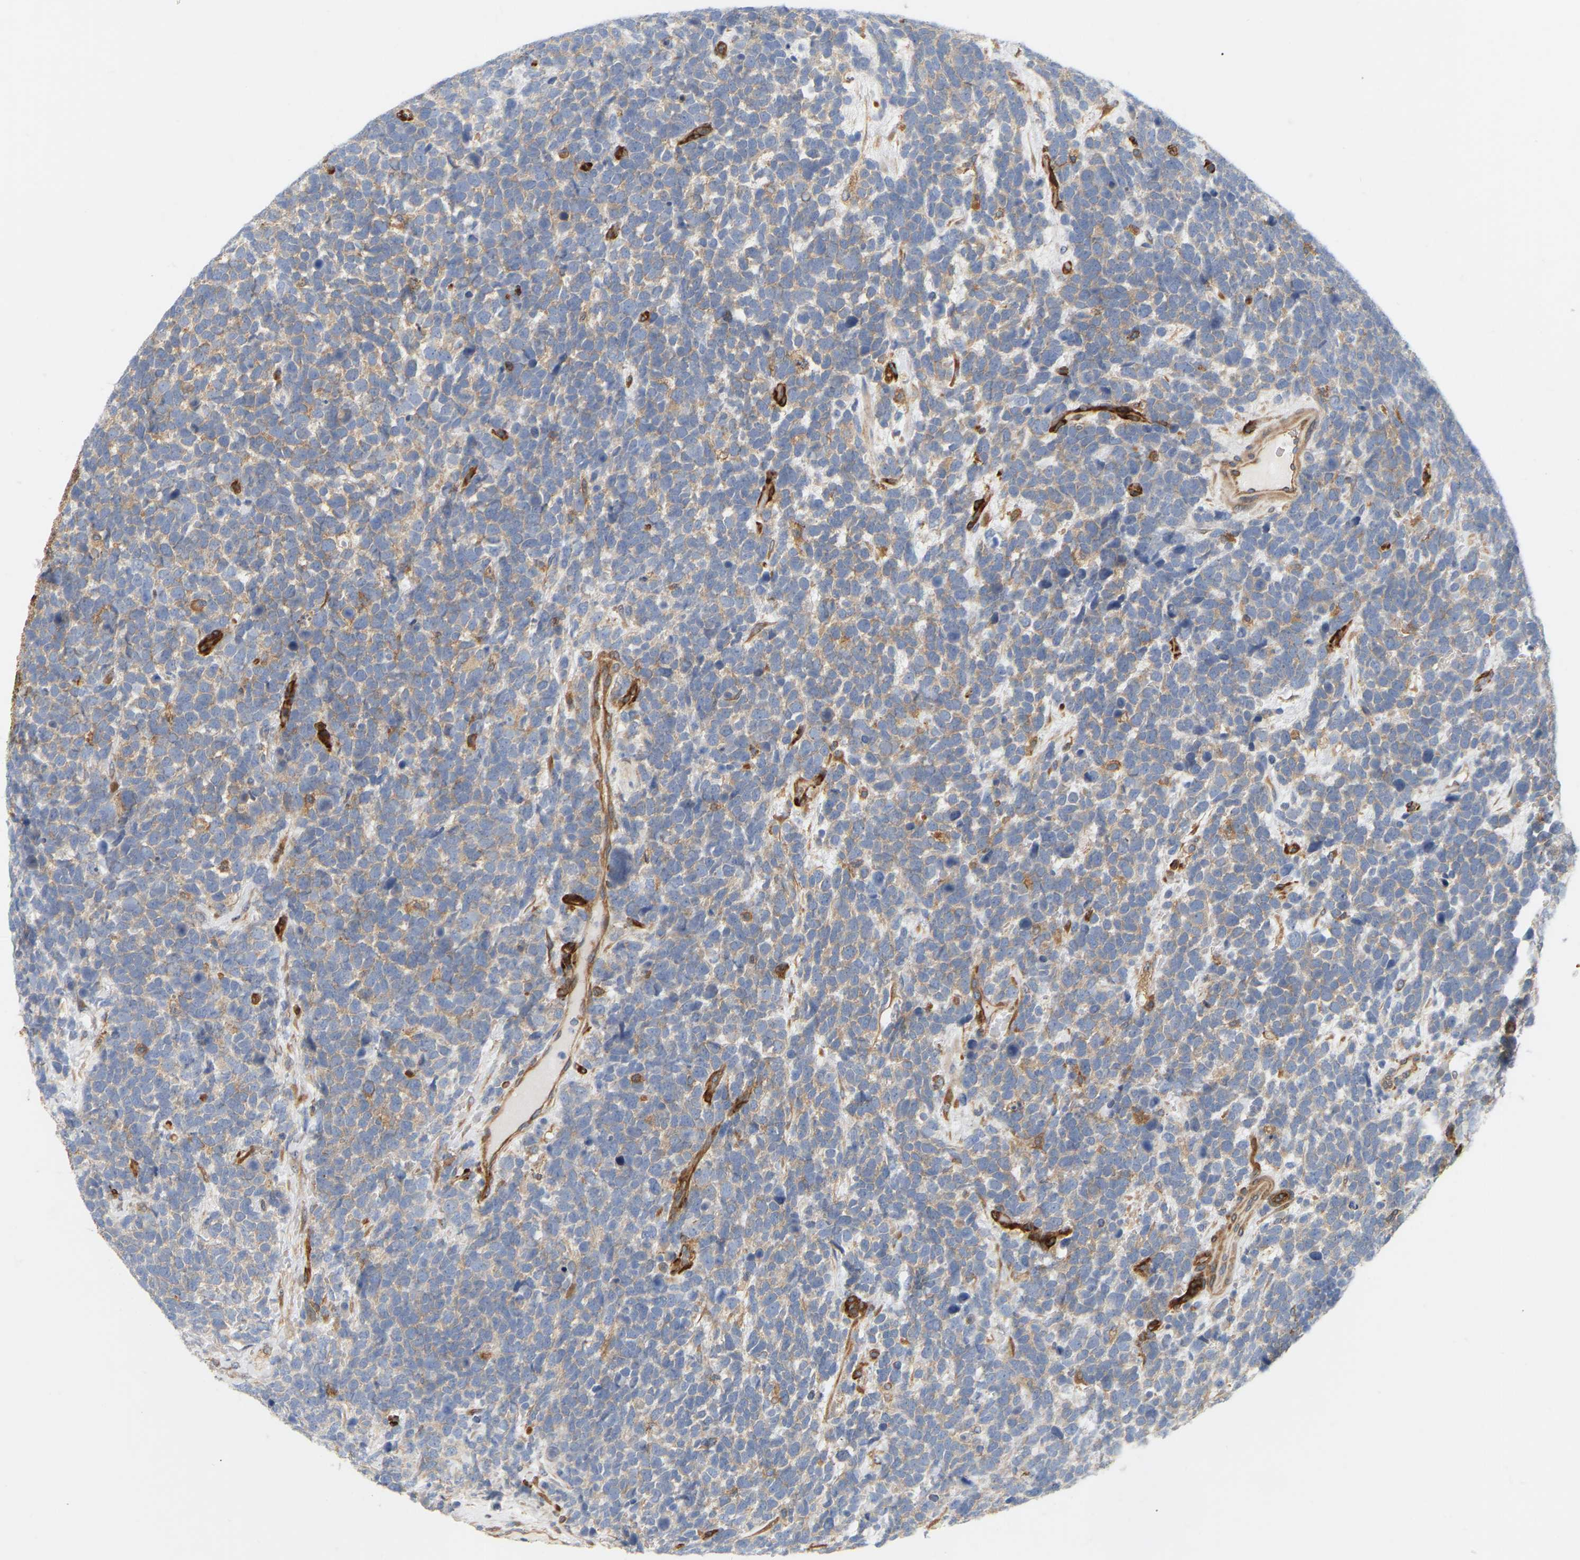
{"staining": {"intensity": "strong", "quantity": "<25%", "location": "cytoplasmic/membranous"}, "tissue": "urothelial cancer", "cell_type": "Tumor cells", "image_type": "cancer", "snomed": [{"axis": "morphology", "description": "Urothelial carcinoma, High grade"}, {"axis": "topography", "description": "Urinary bladder"}], "caption": "Protein staining of high-grade urothelial carcinoma tissue shows strong cytoplasmic/membranous expression in about <25% of tumor cells.", "gene": "RAPH1", "patient": {"sex": "female", "age": 82}}